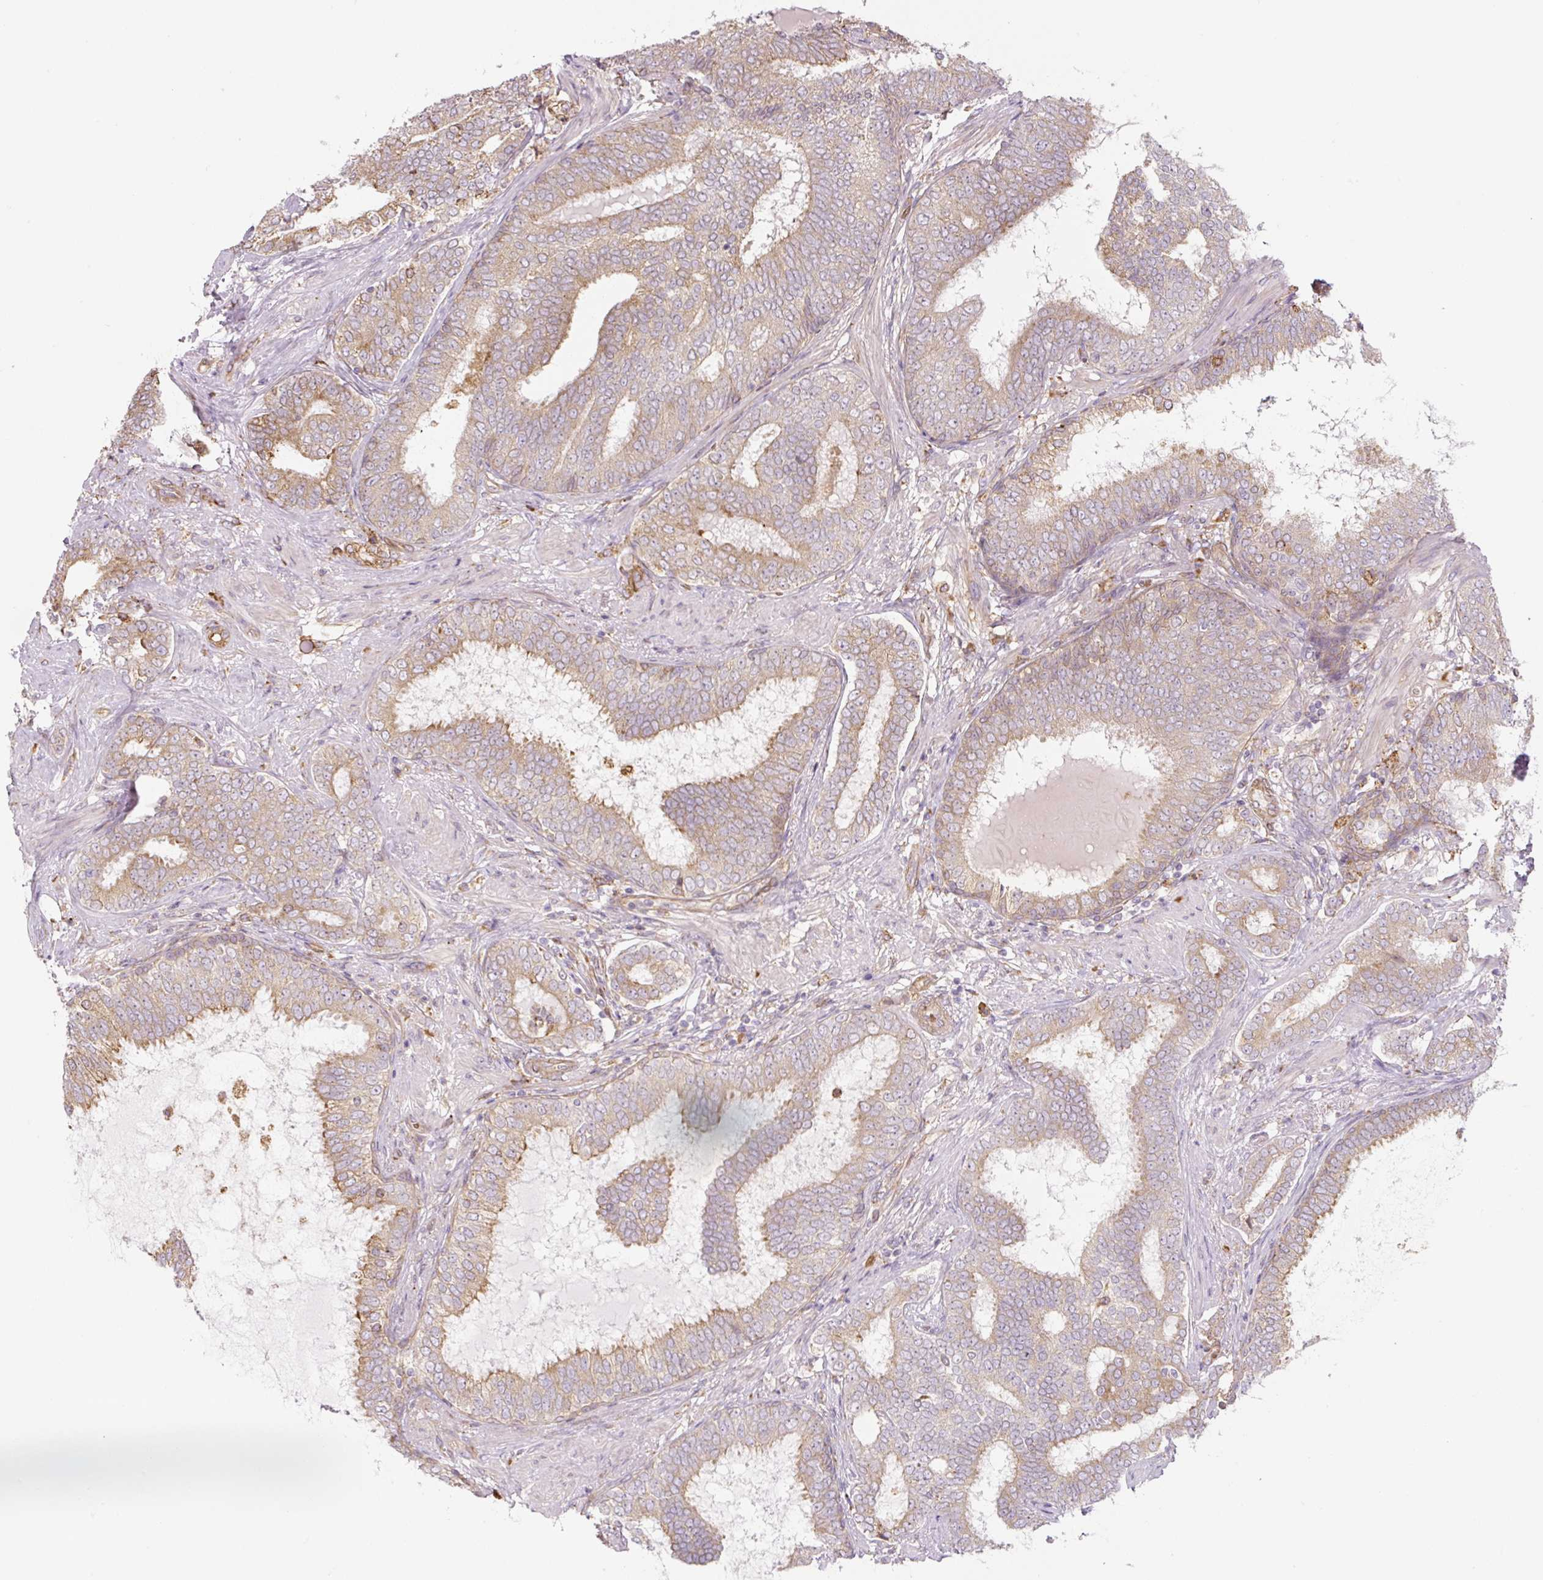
{"staining": {"intensity": "weak", "quantity": ">75%", "location": "cytoplasmic/membranous"}, "tissue": "prostate cancer", "cell_type": "Tumor cells", "image_type": "cancer", "snomed": [{"axis": "morphology", "description": "Adenocarcinoma, High grade"}, {"axis": "topography", "description": "Prostate"}], "caption": "A micrograph showing weak cytoplasmic/membranous expression in about >75% of tumor cells in high-grade adenocarcinoma (prostate), as visualized by brown immunohistochemical staining.", "gene": "RASA1", "patient": {"sex": "male", "age": 72}}